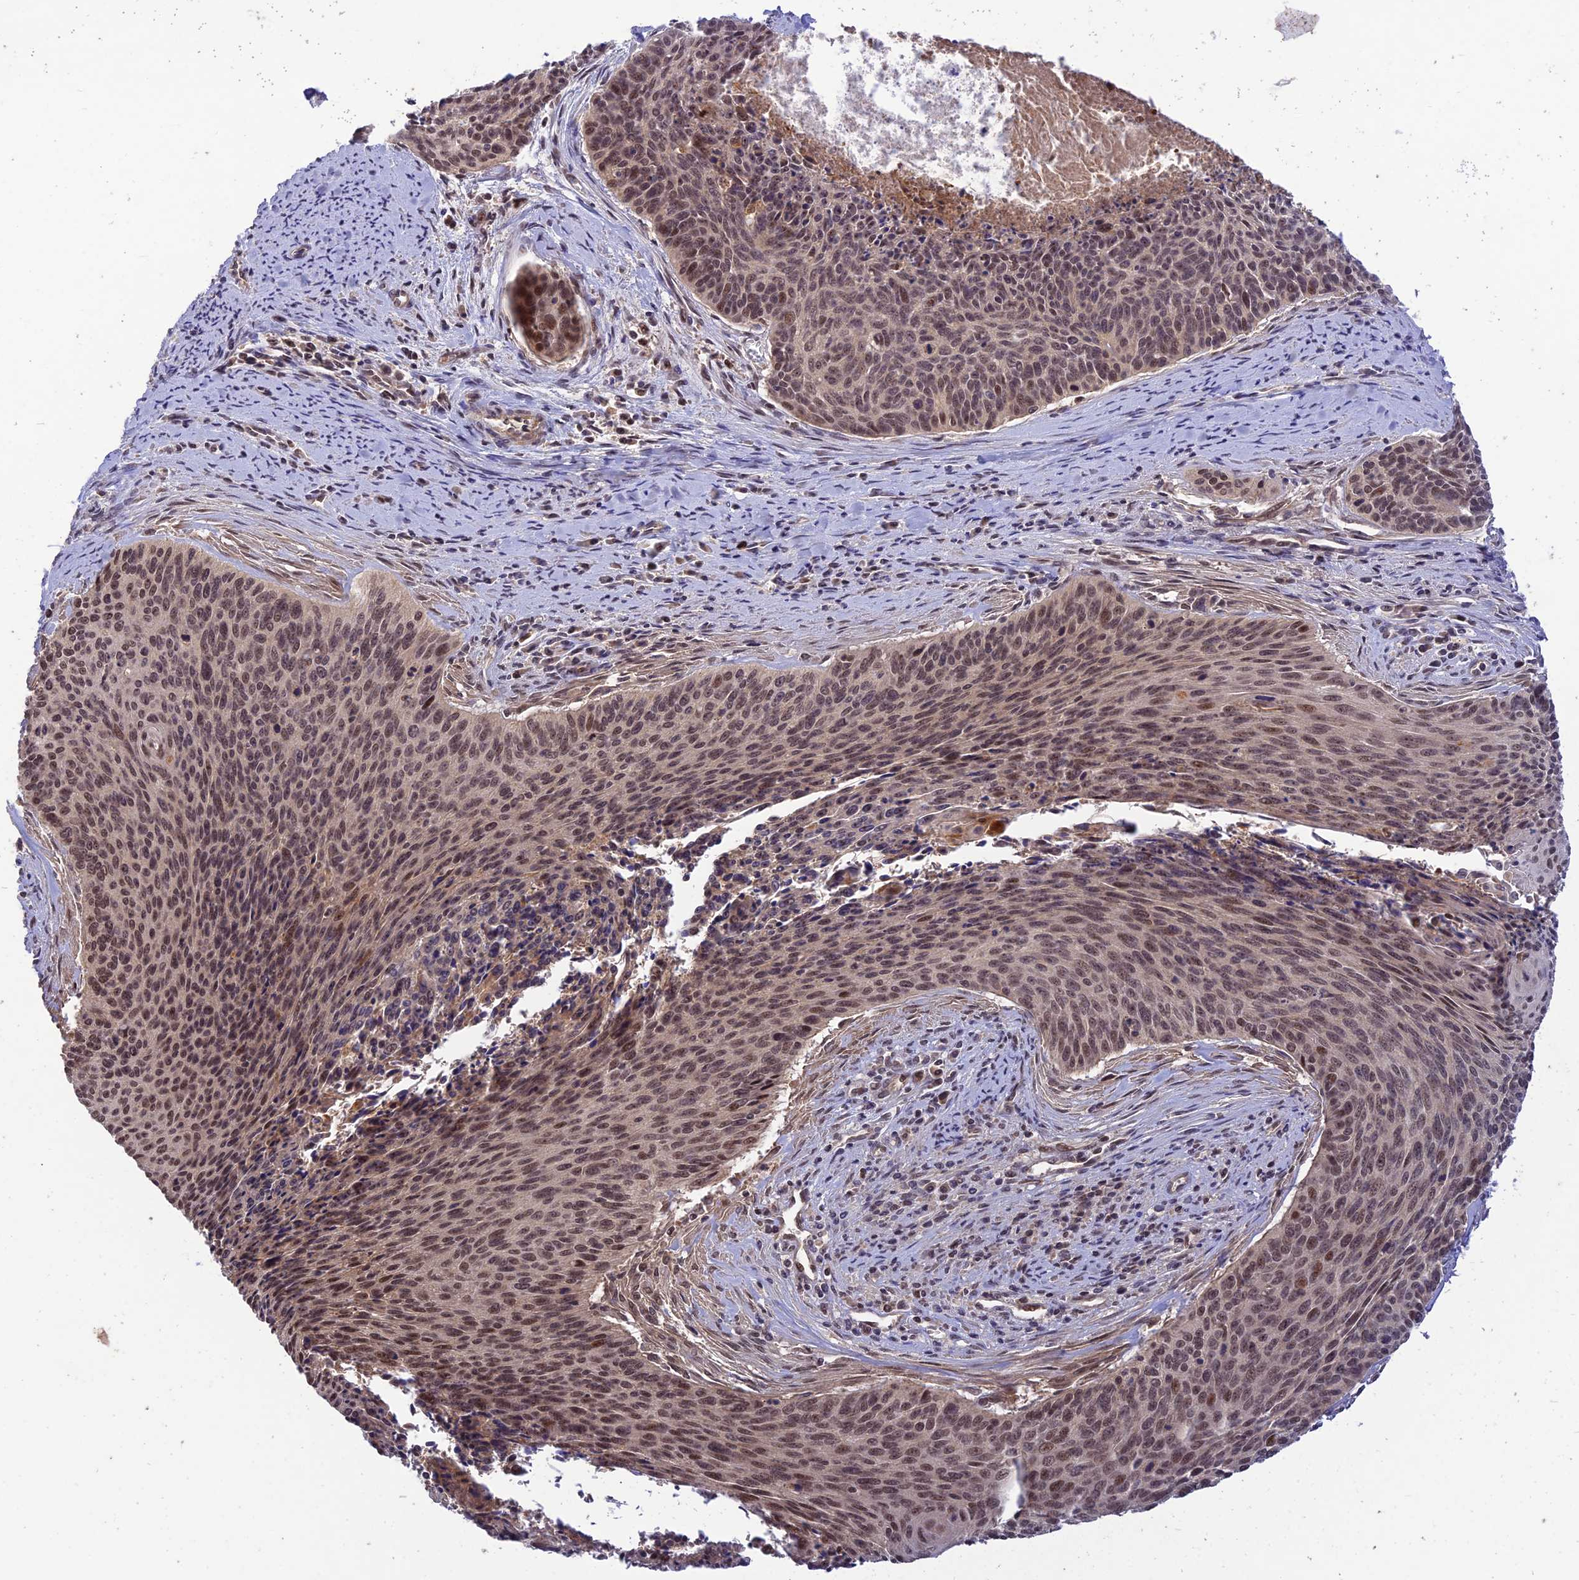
{"staining": {"intensity": "moderate", "quantity": ">75%", "location": "nuclear"}, "tissue": "cervical cancer", "cell_type": "Tumor cells", "image_type": "cancer", "snomed": [{"axis": "morphology", "description": "Squamous cell carcinoma, NOS"}, {"axis": "topography", "description": "Cervix"}], "caption": "A brown stain shows moderate nuclear positivity of a protein in human cervical squamous cell carcinoma tumor cells.", "gene": "REV1", "patient": {"sex": "female", "age": 55}}